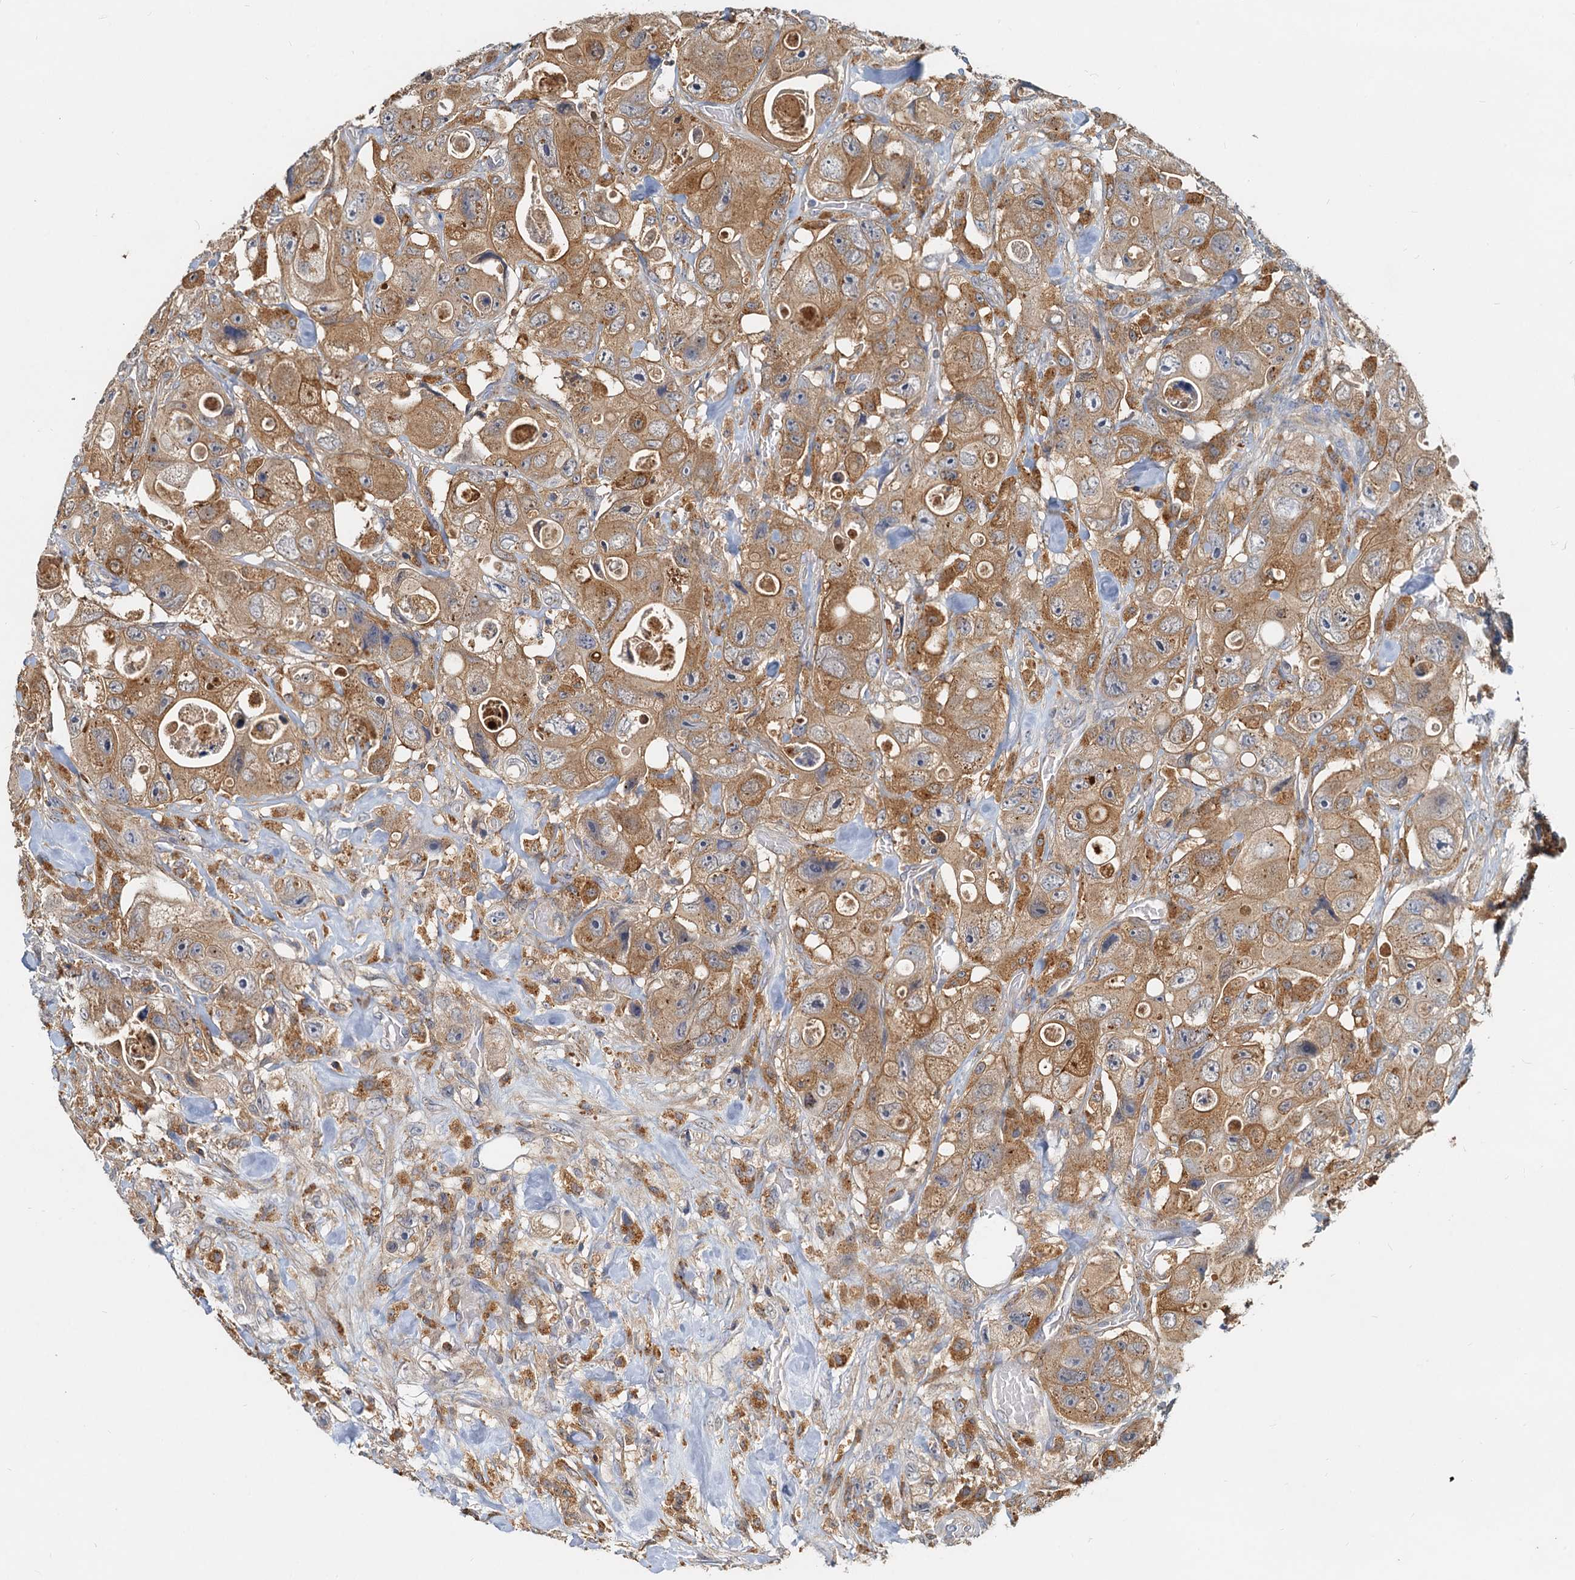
{"staining": {"intensity": "moderate", "quantity": ">75%", "location": "cytoplasmic/membranous"}, "tissue": "colorectal cancer", "cell_type": "Tumor cells", "image_type": "cancer", "snomed": [{"axis": "morphology", "description": "Adenocarcinoma, NOS"}, {"axis": "topography", "description": "Colon"}], "caption": "Protein expression analysis of human colorectal cancer (adenocarcinoma) reveals moderate cytoplasmic/membranous staining in about >75% of tumor cells.", "gene": "TOLLIP", "patient": {"sex": "female", "age": 46}}